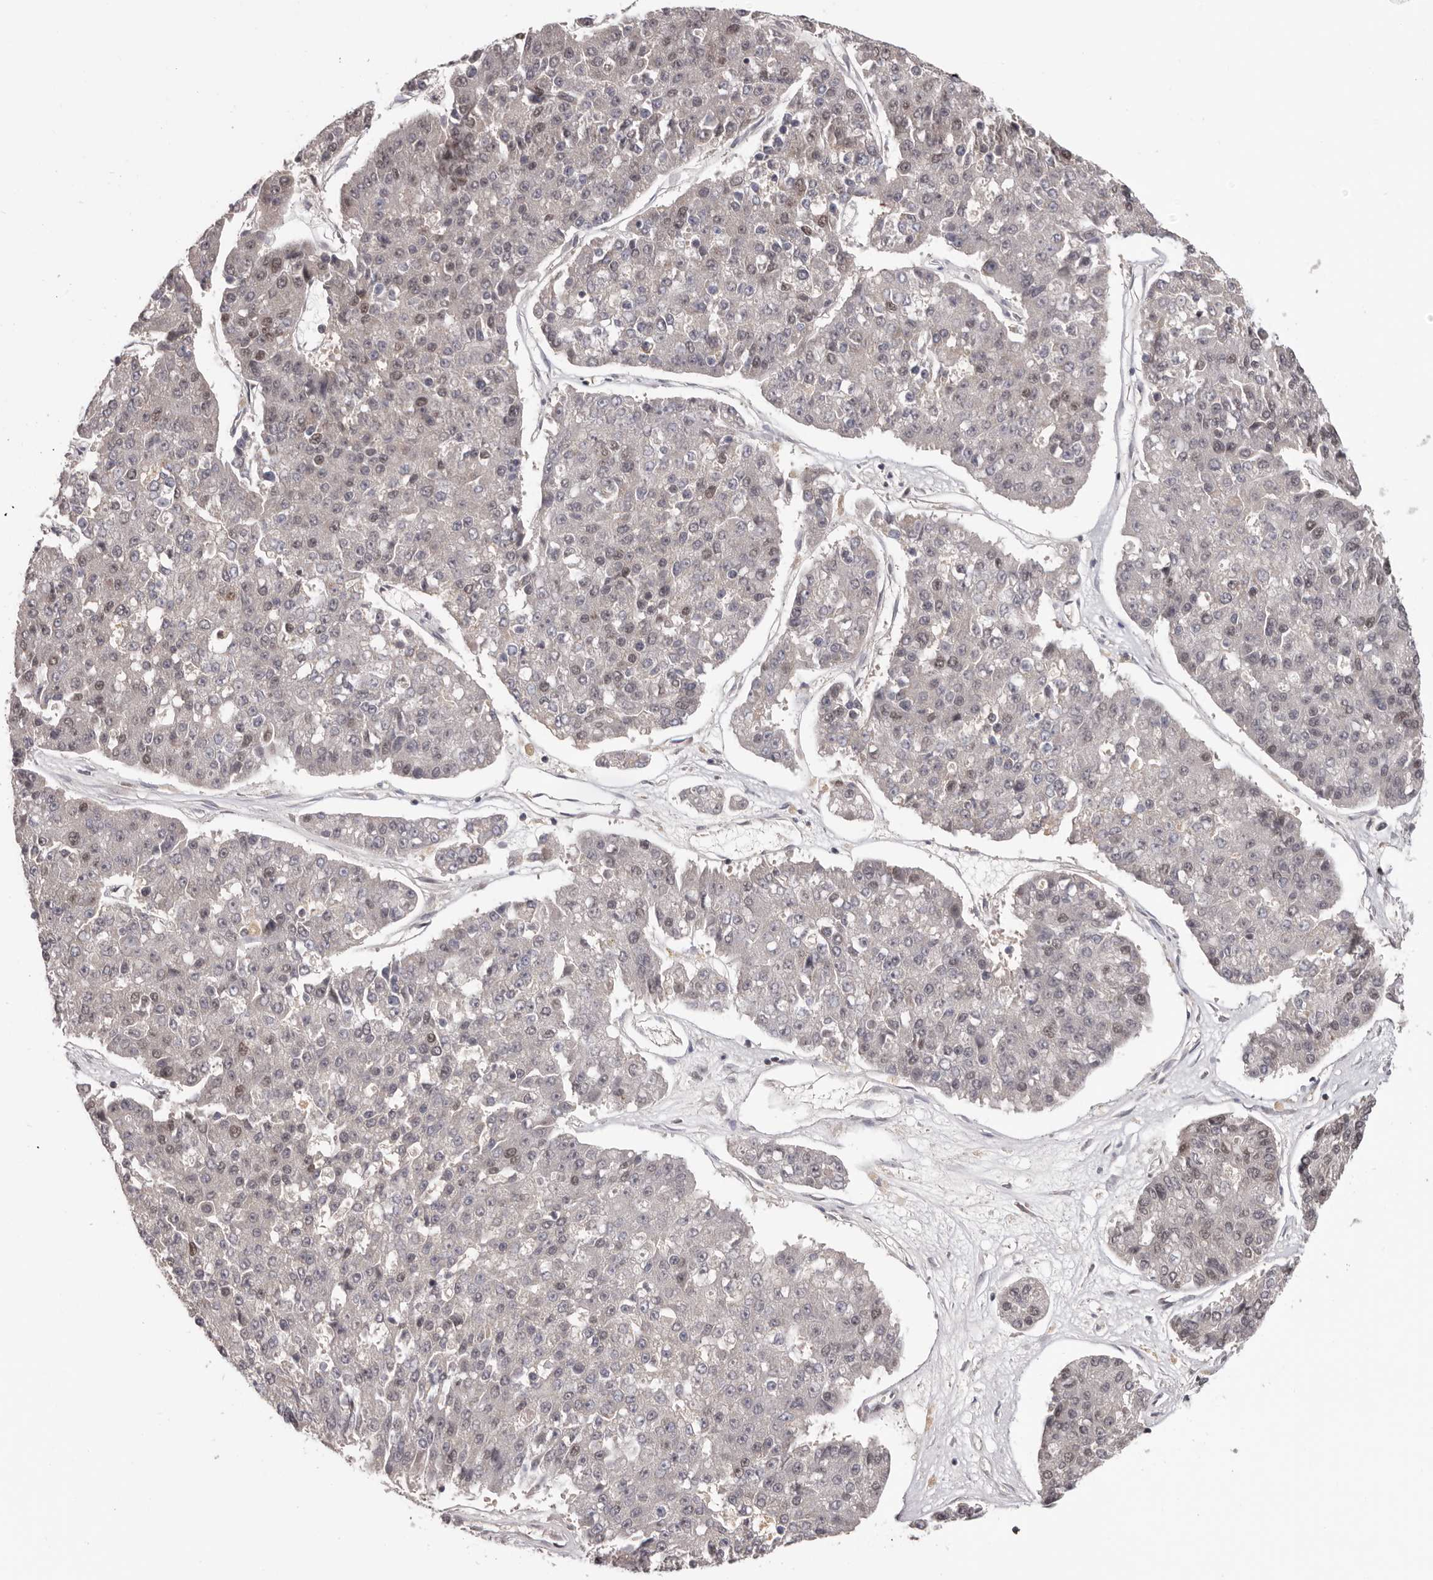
{"staining": {"intensity": "moderate", "quantity": "25%-75%", "location": "nuclear"}, "tissue": "pancreatic cancer", "cell_type": "Tumor cells", "image_type": "cancer", "snomed": [{"axis": "morphology", "description": "Adenocarcinoma, NOS"}, {"axis": "topography", "description": "Pancreas"}], "caption": "An immunohistochemistry (IHC) image of neoplastic tissue is shown. Protein staining in brown shows moderate nuclear positivity in adenocarcinoma (pancreatic) within tumor cells.", "gene": "TBX5", "patient": {"sex": "male", "age": 50}}